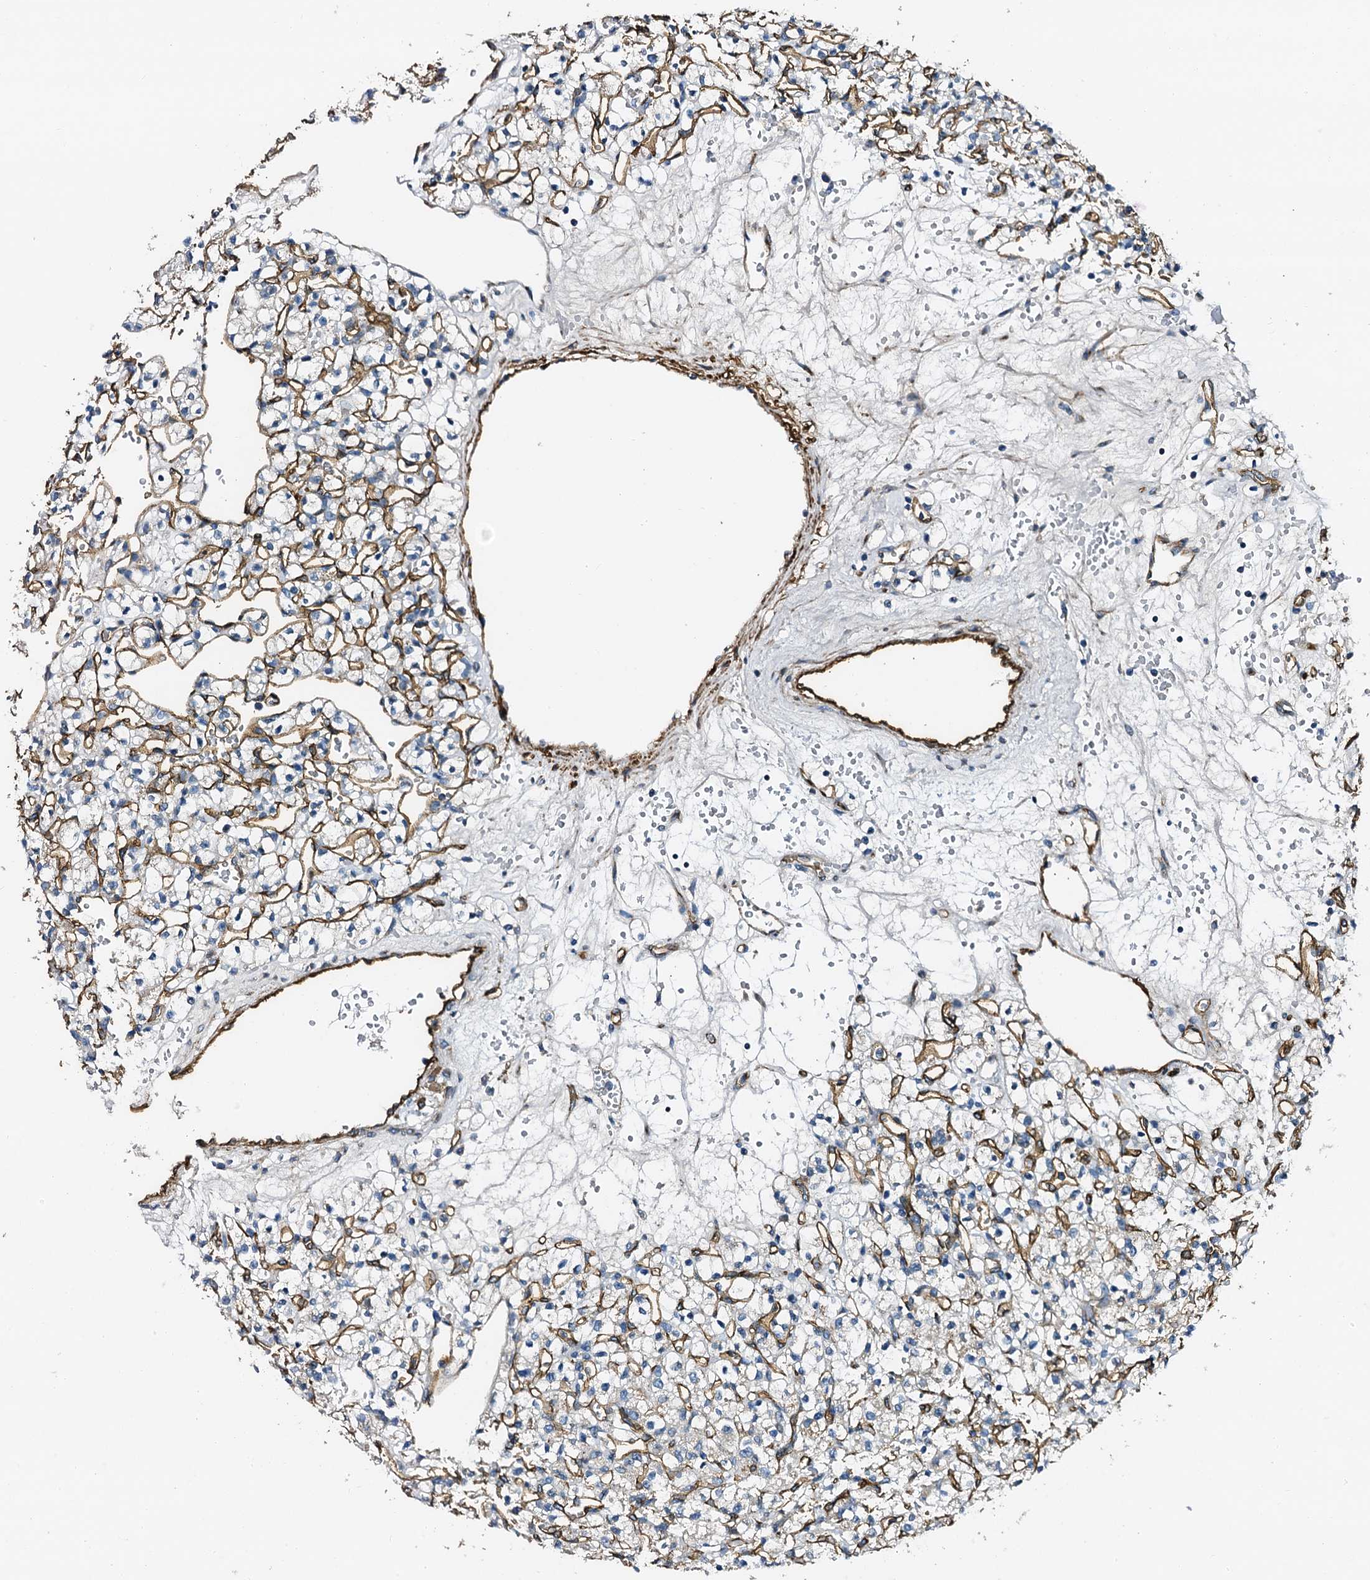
{"staining": {"intensity": "negative", "quantity": "none", "location": "none"}, "tissue": "renal cancer", "cell_type": "Tumor cells", "image_type": "cancer", "snomed": [{"axis": "morphology", "description": "Adenocarcinoma, NOS"}, {"axis": "topography", "description": "Kidney"}], "caption": "Immunohistochemistry (IHC) of renal adenocarcinoma reveals no staining in tumor cells. Brightfield microscopy of immunohistochemistry stained with DAB (brown) and hematoxylin (blue), captured at high magnification.", "gene": "DBX1", "patient": {"sex": "female", "age": 59}}